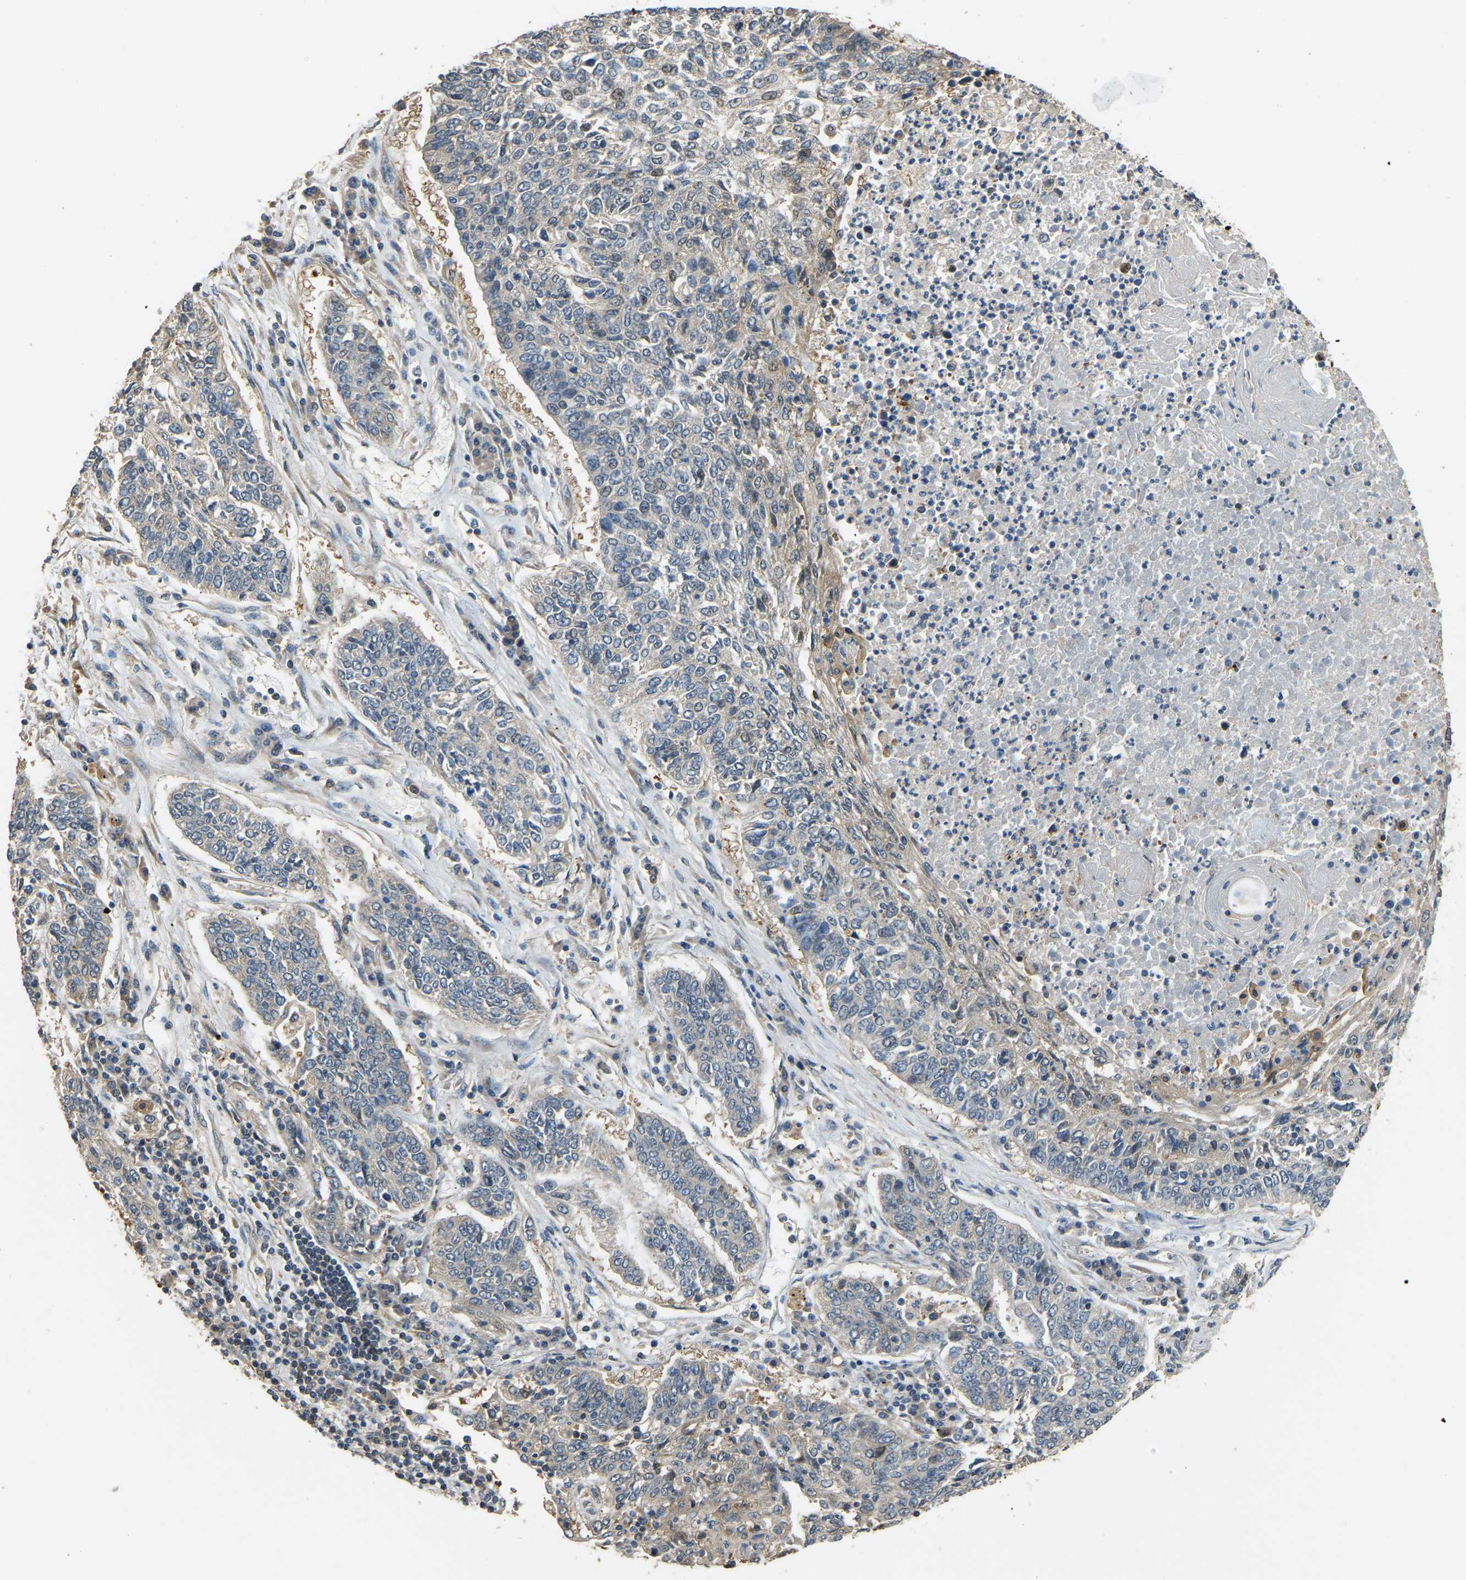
{"staining": {"intensity": "negative", "quantity": "none", "location": "none"}, "tissue": "lung cancer", "cell_type": "Tumor cells", "image_type": "cancer", "snomed": [{"axis": "morphology", "description": "Normal tissue, NOS"}, {"axis": "morphology", "description": "Squamous cell carcinoma, NOS"}, {"axis": "topography", "description": "Cartilage tissue"}, {"axis": "topography", "description": "Bronchus"}, {"axis": "topography", "description": "Lung"}], "caption": "Tumor cells are negative for brown protein staining in lung squamous cell carcinoma.", "gene": "TUFM", "patient": {"sex": "female", "age": 49}}